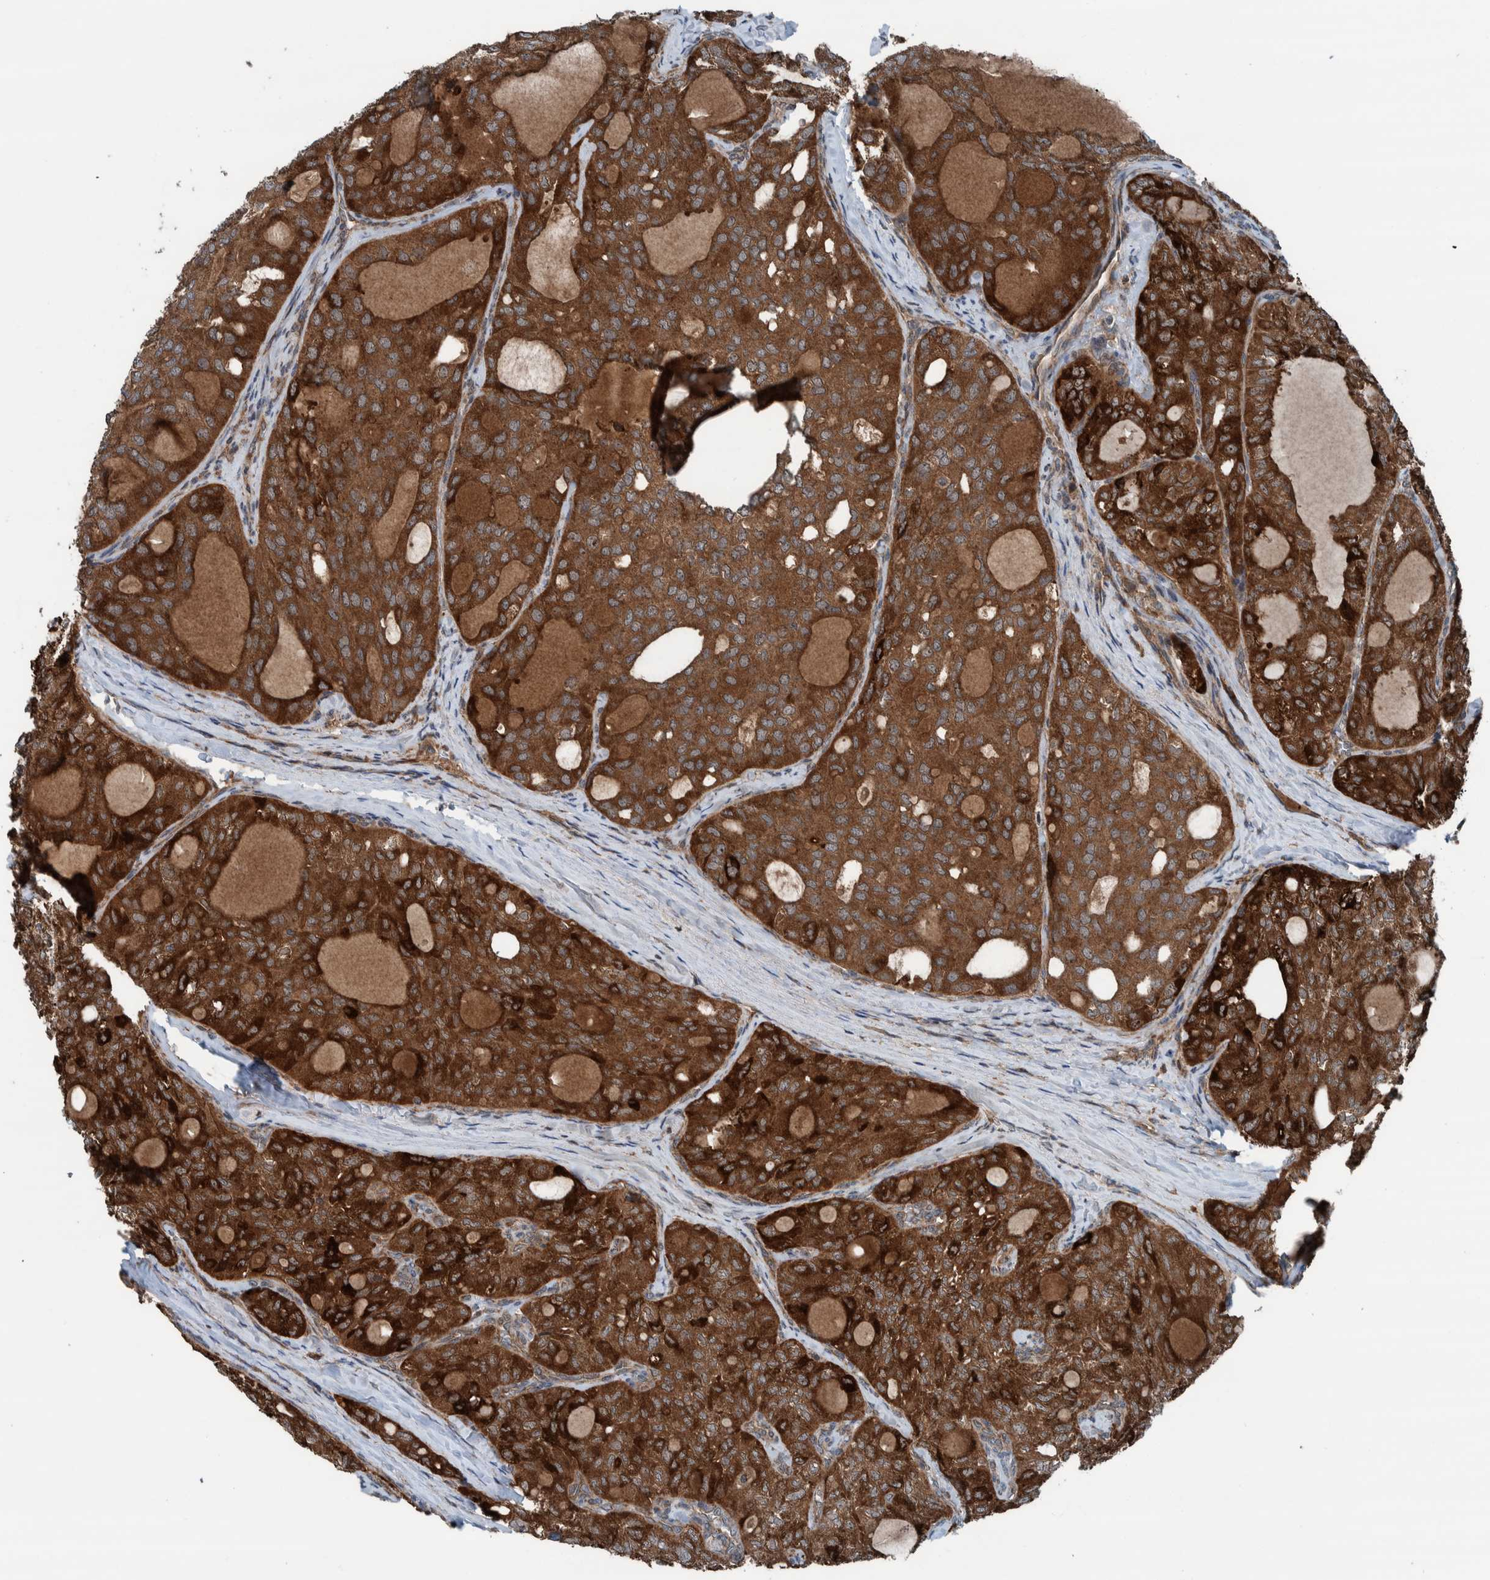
{"staining": {"intensity": "strong", "quantity": ">75%", "location": "cytoplasmic/membranous"}, "tissue": "thyroid cancer", "cell_type": "Tumor cells", "image_type": "cancer", "snomed": [{"axis": "morphology", "description": "Follicular adenoma carcinoma, NOS"}, {"axis": "topography", "description": "Thyroid gland"}], "caption": "DAB (3,3'-diaminobenzidine) immunohistochemical staining of human thyroid follicular adenoma carcinoma shows strong cytoplasmic/membranous protein staining in approximately >75% of tumor cells. Nuclei are stained in blue.", "gene": "CUEDC1", "patient": {"sex": "male", "age": 75}}